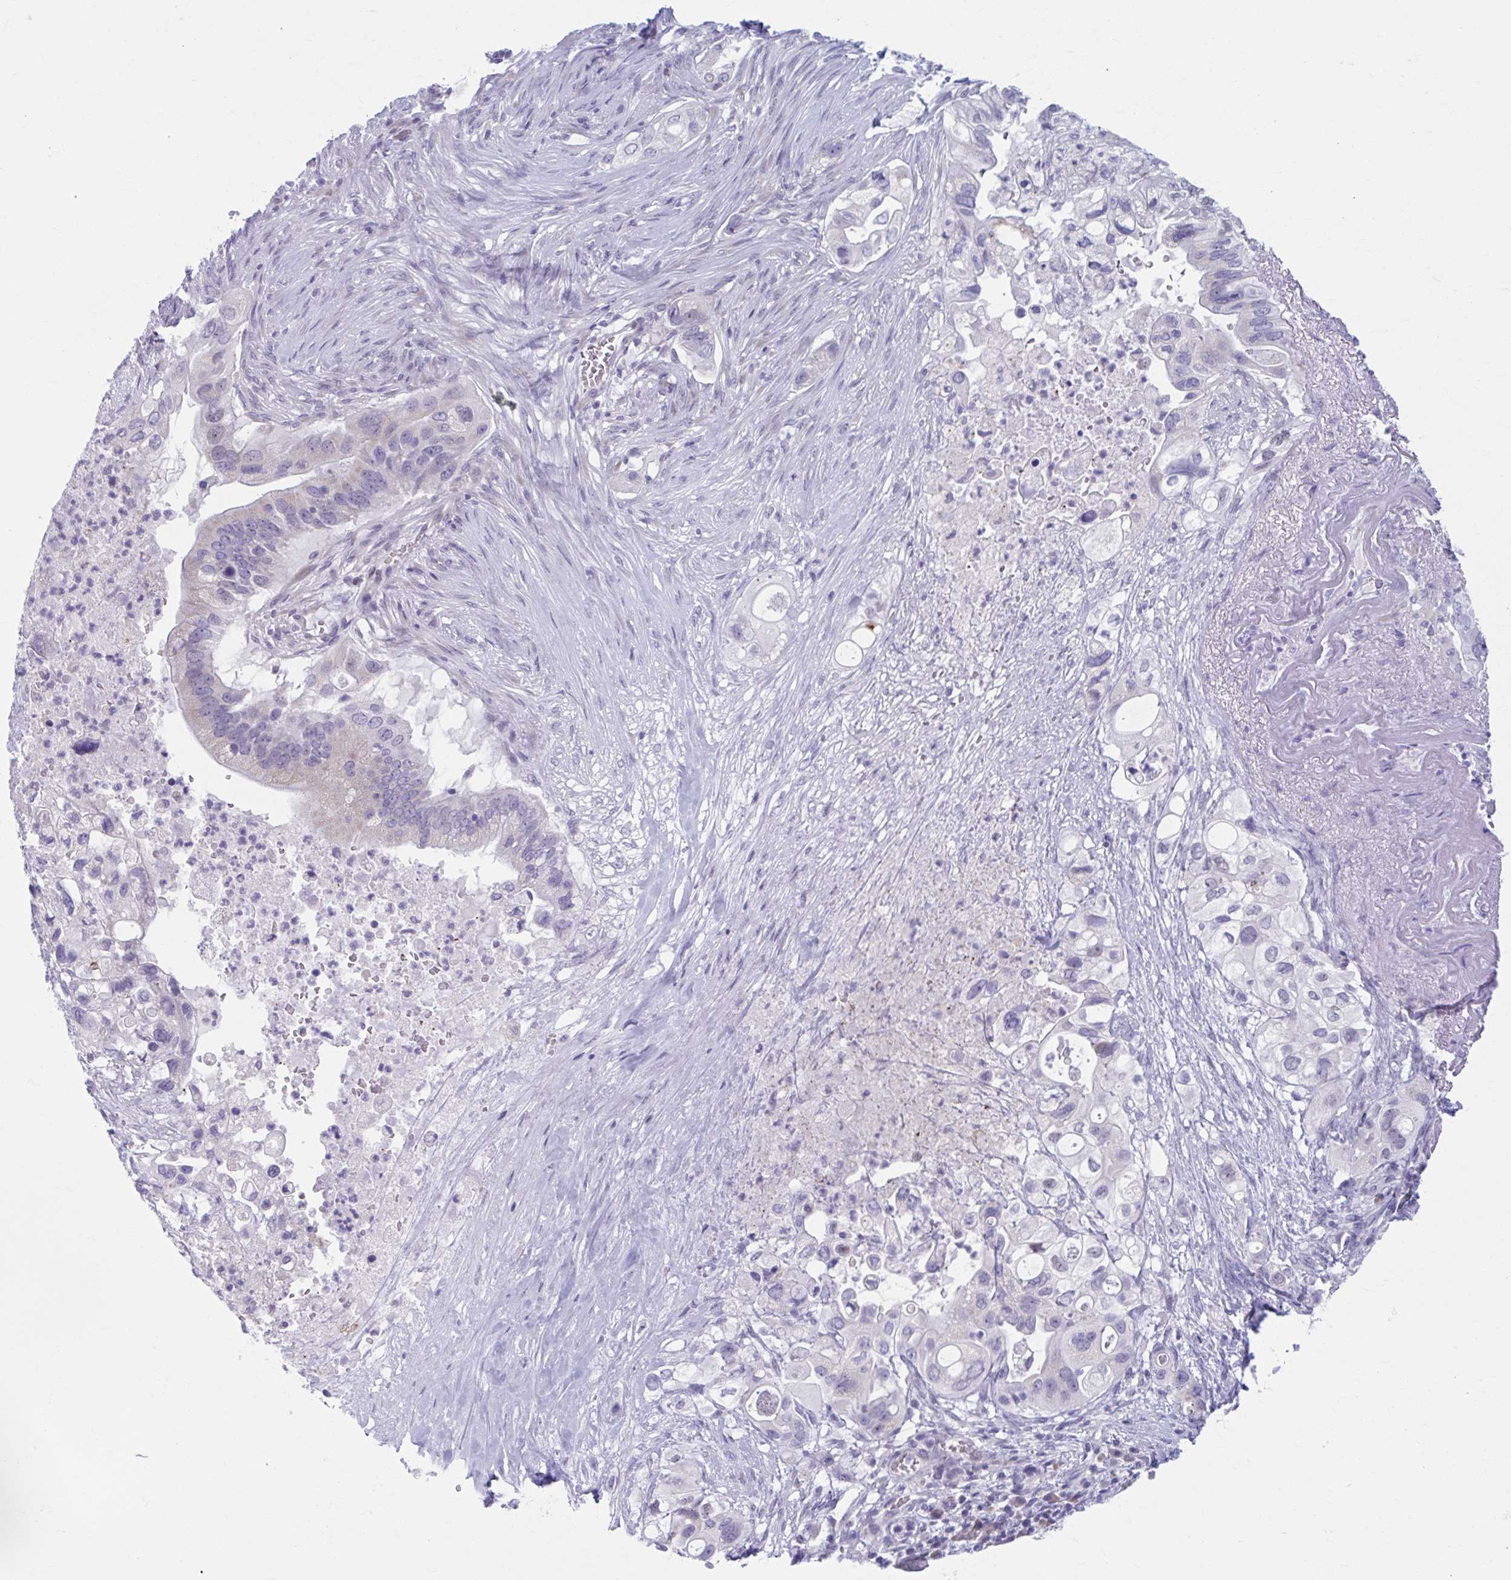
{"staining": {"intensity": "negative", "quantity": "none", "location": "none"}, "tissue": "pancreatic cancer", "cell_type": "Tumor cells", "image_type": "cancer", "snomed": [{"axis": "morphology", "description": "Adenocarcinoma, NOS"}, {"axis": "topography", "description": "Pancreas"}], "caption": "The immunohistochemistry (IHC) histopathology image has no significant positivity in tumor cells of pancreatic adenocarcinoma tissue.", "gene": "CCDC105", "patient": {"sex": "female", "age": 72}}